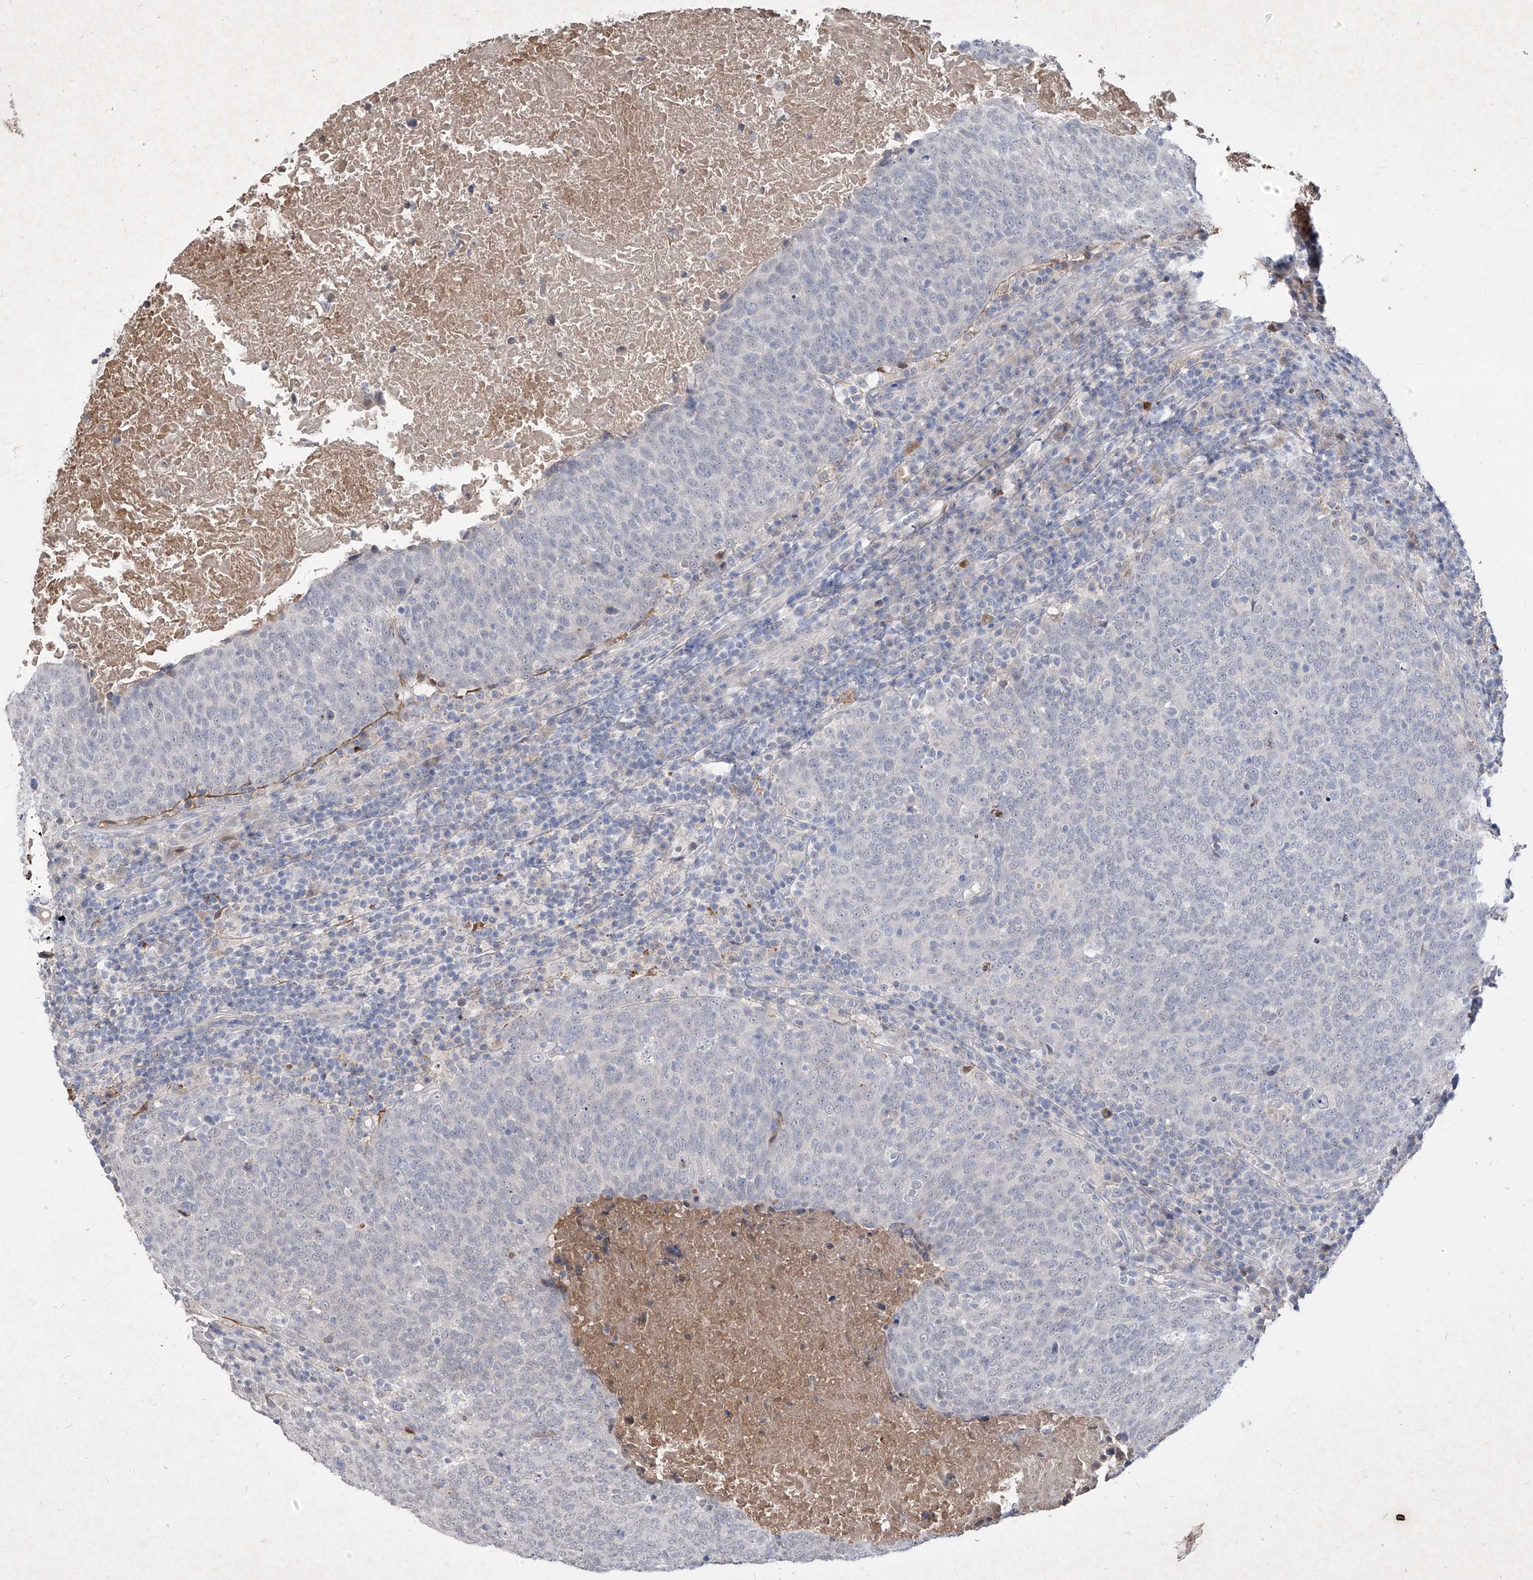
{"staining": {"intensity": "negative", "quantity": "none", "location": "none"}, "tissue": "head and neck cancer", "cell_type": "Tumor cells", "image_type": "cancer", "snomed": [{"axis": "morphology", "description": "Squamous cell carcinoma, NOS"}, {"axis": "morphology", "description": "Squamous cell carcinoma, metastatic, NOS"}, {"axis": "topography", "description": "Lymph node"}, {"axis": "topography", "description": "Head-Neck"}], "caption": "Tumor cells are negative for brown protein staining in head and neck metastatic squamous cell carcinoma.", "gene": "C4A", "patient": {"sex": "male", "age": 62}}